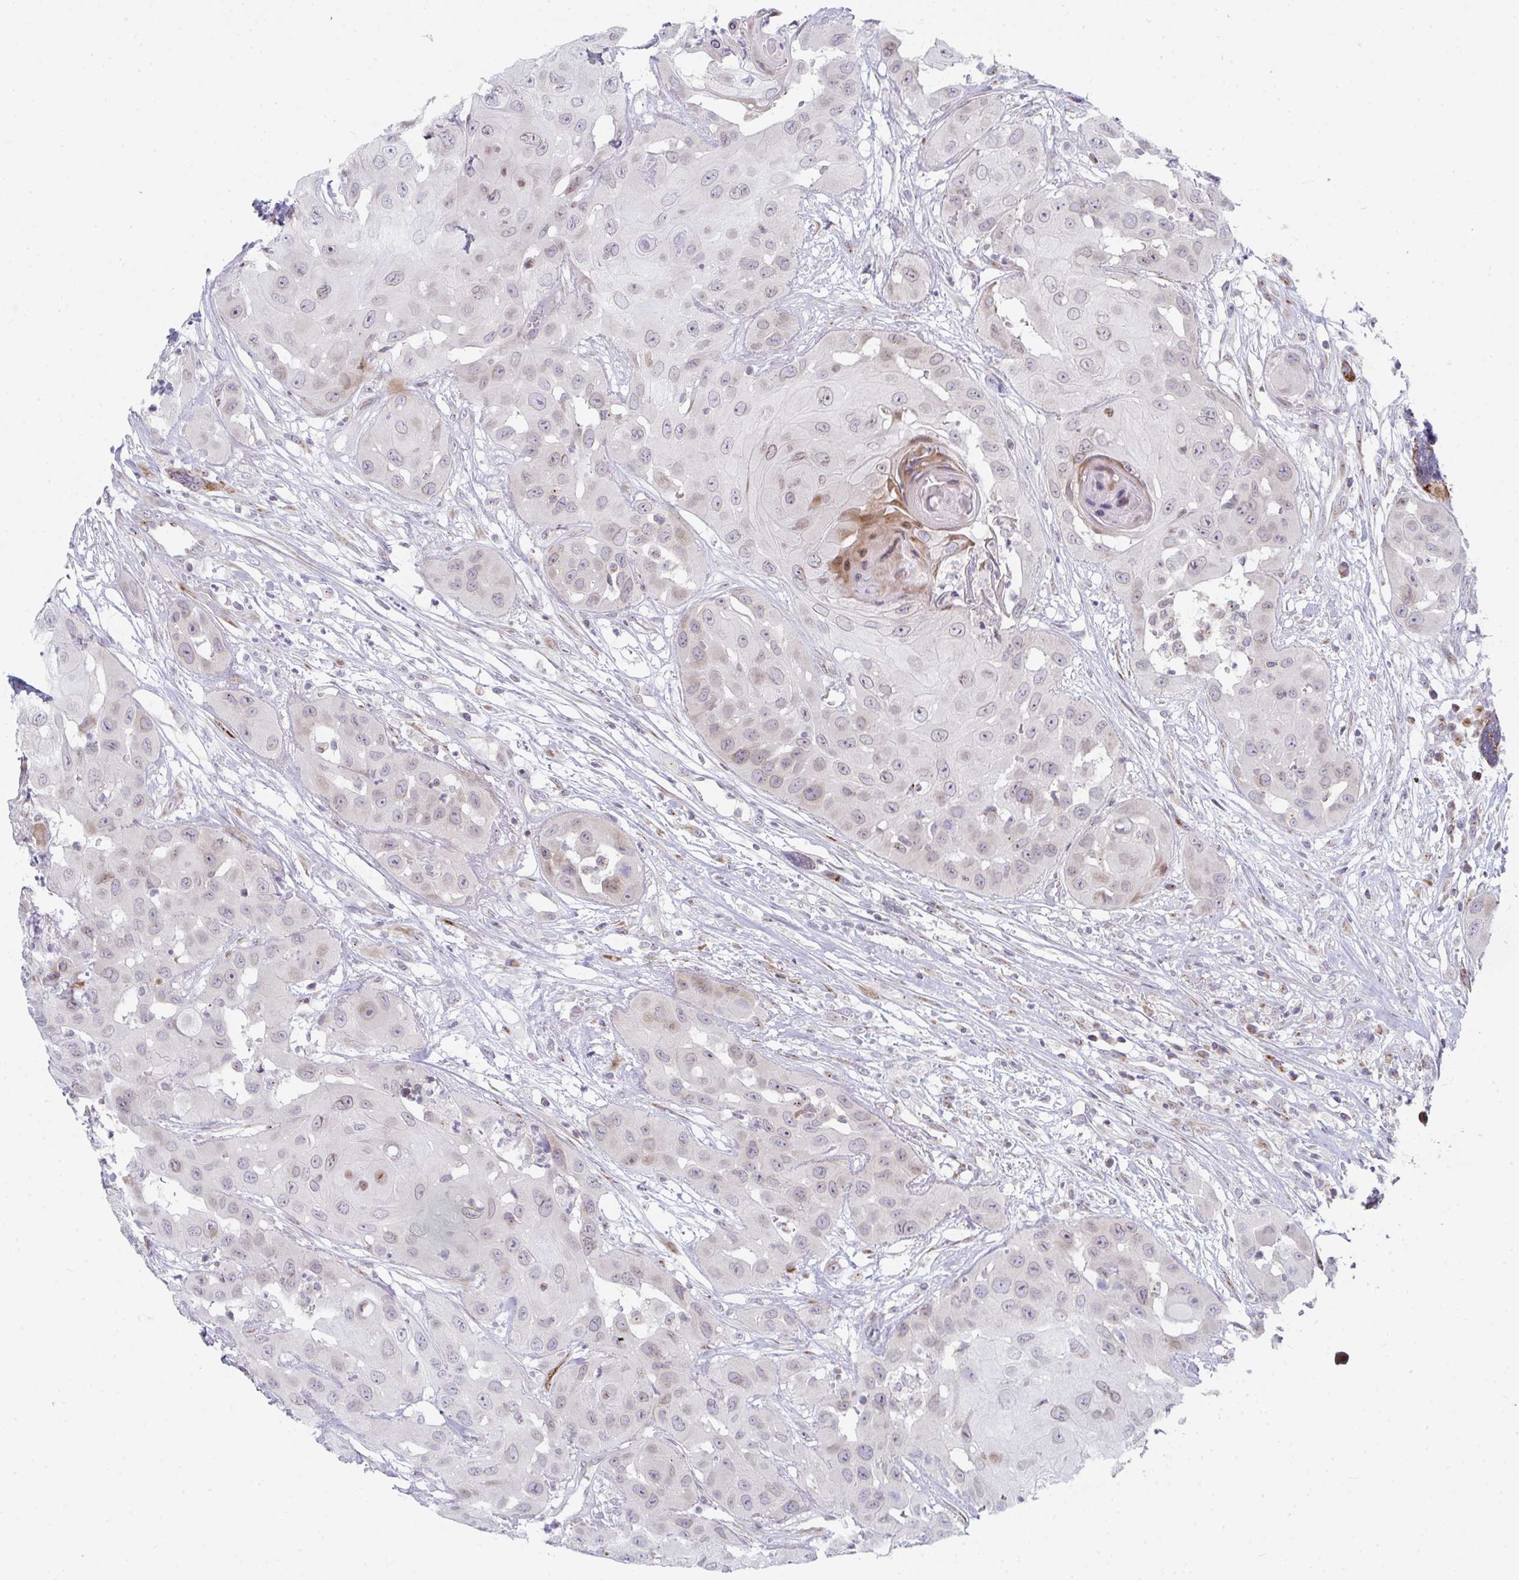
{"staining": {"intensity": "moderate", "quantity": "<25%", "location": "cytoplasmic/membranous,nuclear"}, "tissue": "head and neck cancer", "cell_type": "Tumor cells", "image_type": "cancer", "snomed": [{"axis": "morphology", "description": "Squamous cell carcinoma, NOS"}, {"axis": "topography", "description": "Head-Neck"}], "caption": "There is low levels of moderate cytoplasmic/membranous and nuclear staining in tumor cells of head and neck cancer (squamous cell carcinoma), as demonstrated by immunohistochemical staining (brown color).", "gene": "PRKCH", "patient": {"sex": "male", "age": 83}}